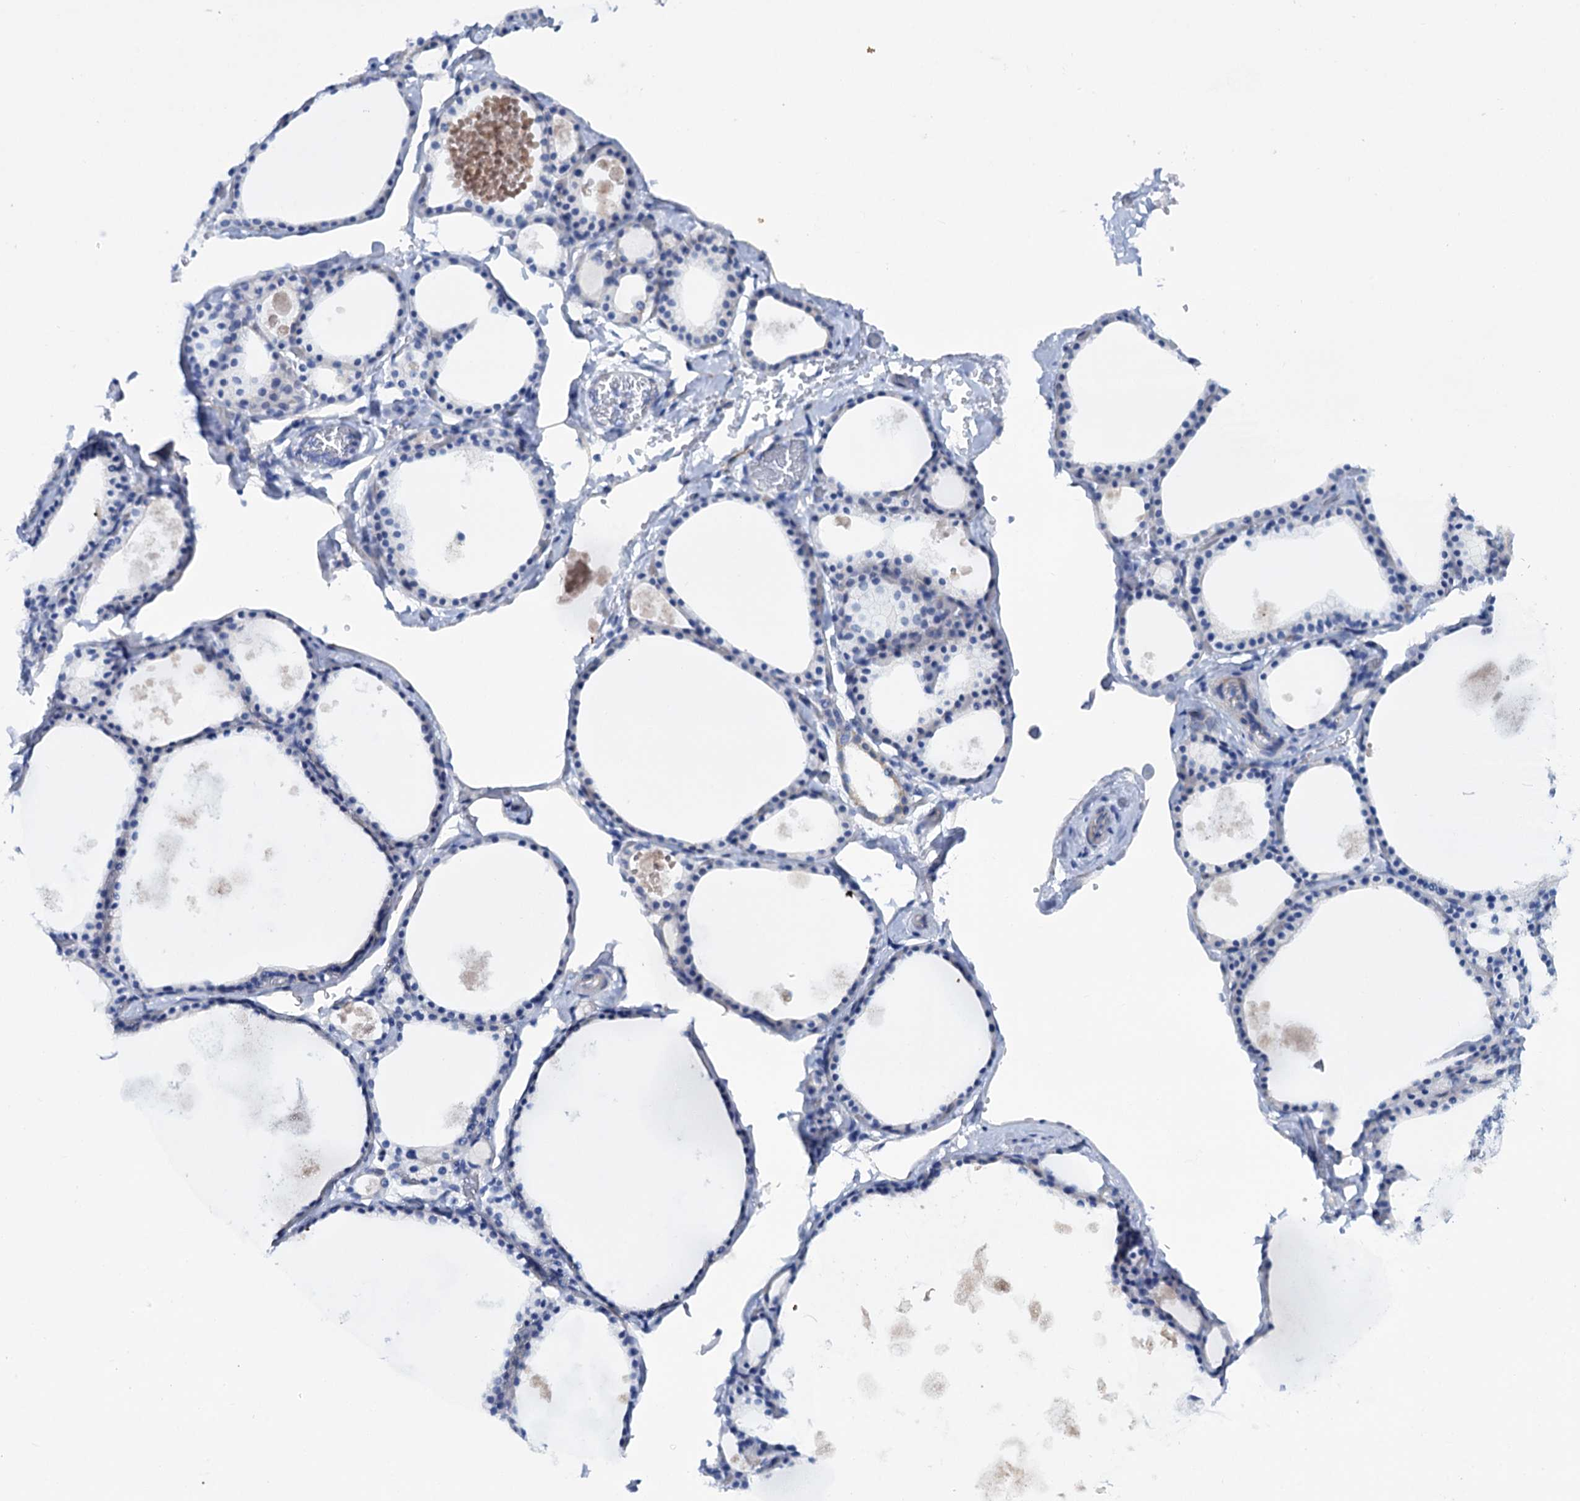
{"staining": {"intensity": "negative", "quantity": "none", "location": "none"}, "tissue": "thyroid gland", "cell_type": "Glandular cells", "image_type": "normal", "snomed": [{"axis": "morphology", "description": "Normal tissue, NOS"}, {"axis": "topography", "description": "Thyroid gland"}], "caption": "Thyroid gland stained for a protein using immunohistochemistry displays no positivity glandular cells.", "gene": "FAAP20", "patient": {"sex": "male", "age": 56}}